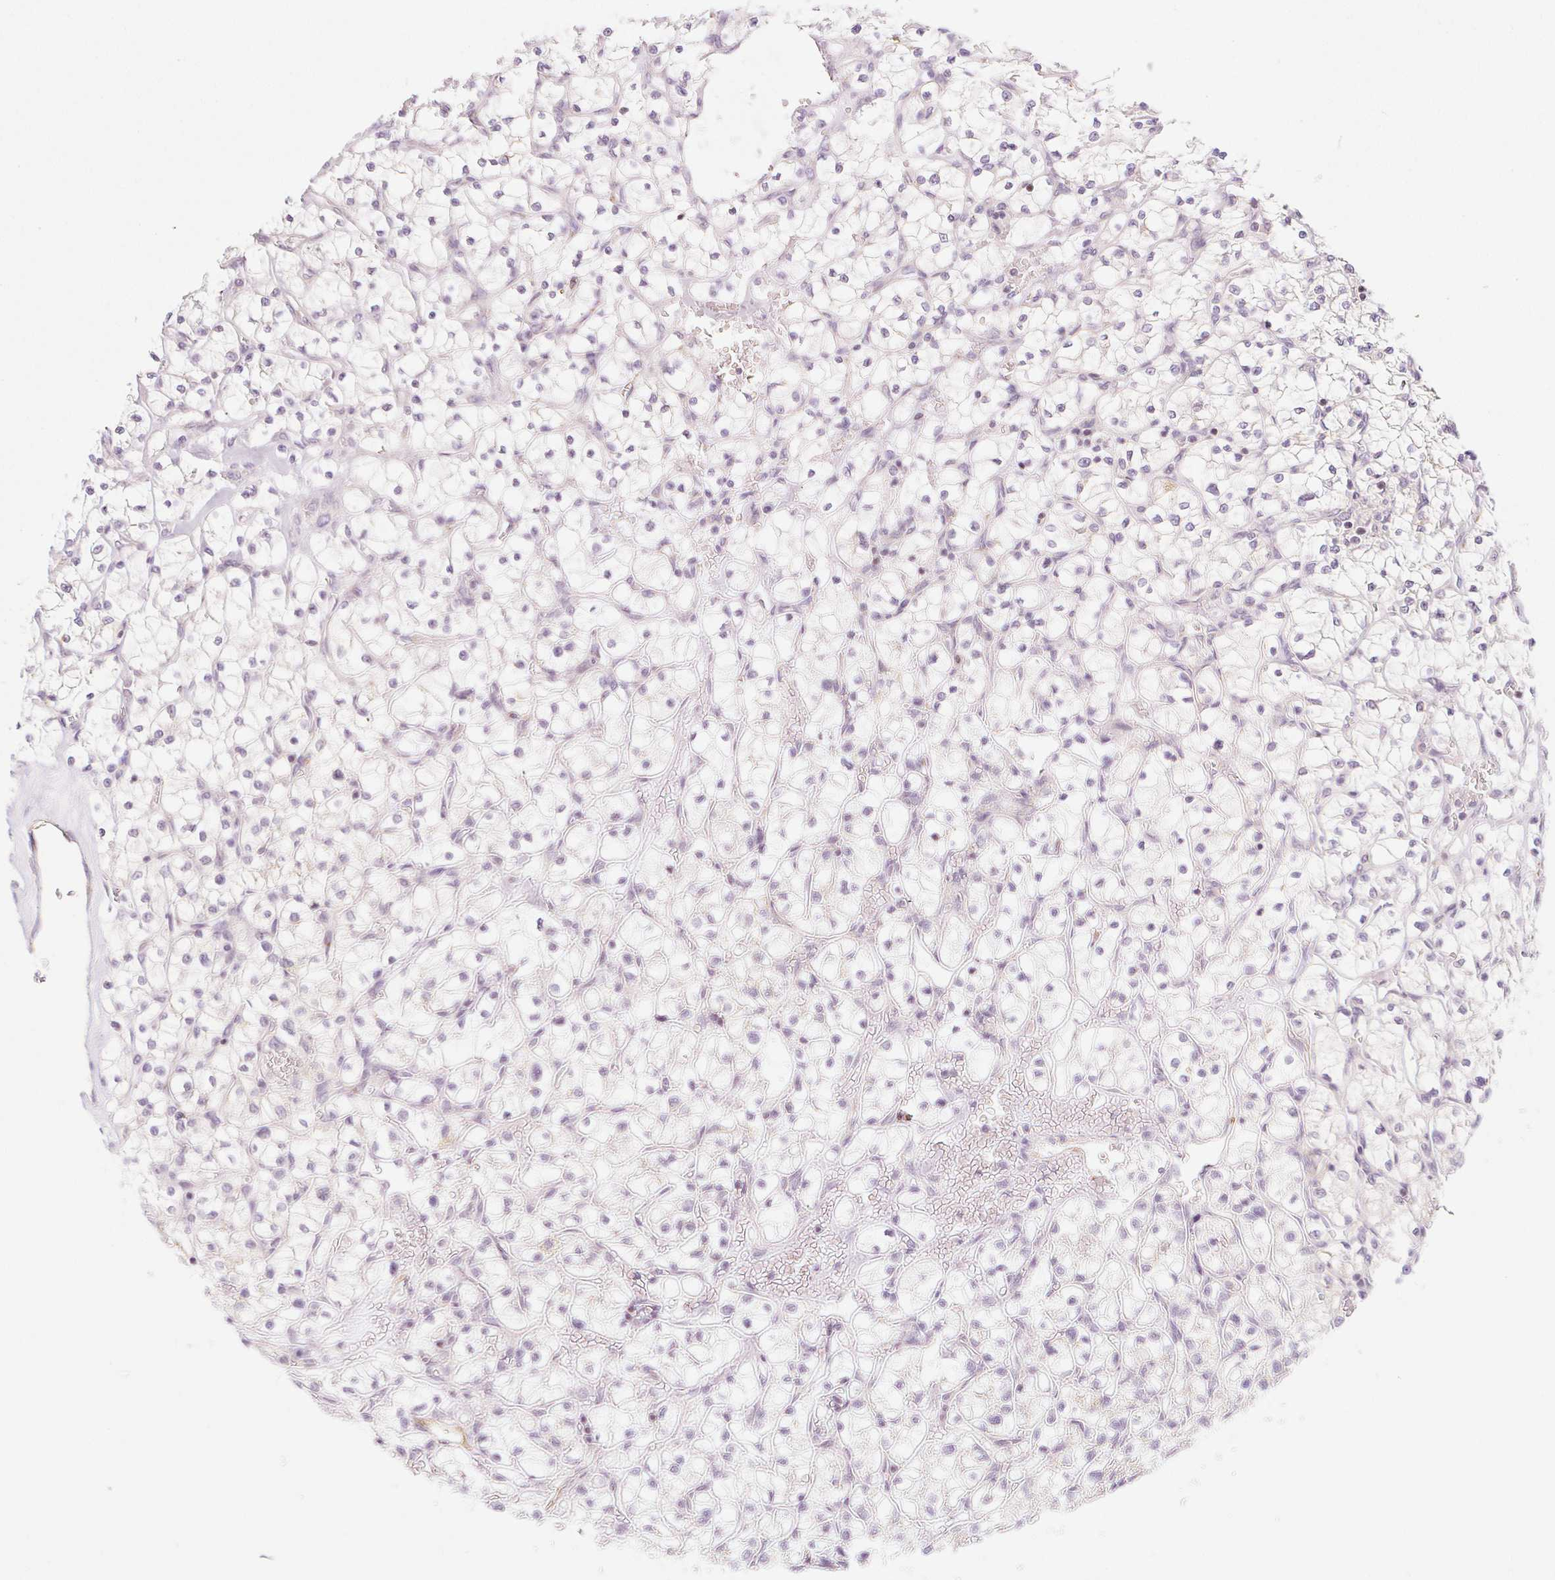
{"staining": {"intensity": "negative", "quantity": "none", "location": "none"}, "tissue": "renal cancer", "cell_type": "Tumor cells", "image_type": "cancer", "snomed": [{"axis": "morphology", "description": "Adenocarcinoma, NOS"}, {"axis": "topography", "description": "Kidney"}], "caption": "Tumor cells are negative for protein expression in human adenocarcinoma (renal).", "gene": "CASKIN1", "patient": {"sex": "female", "age": 64}}